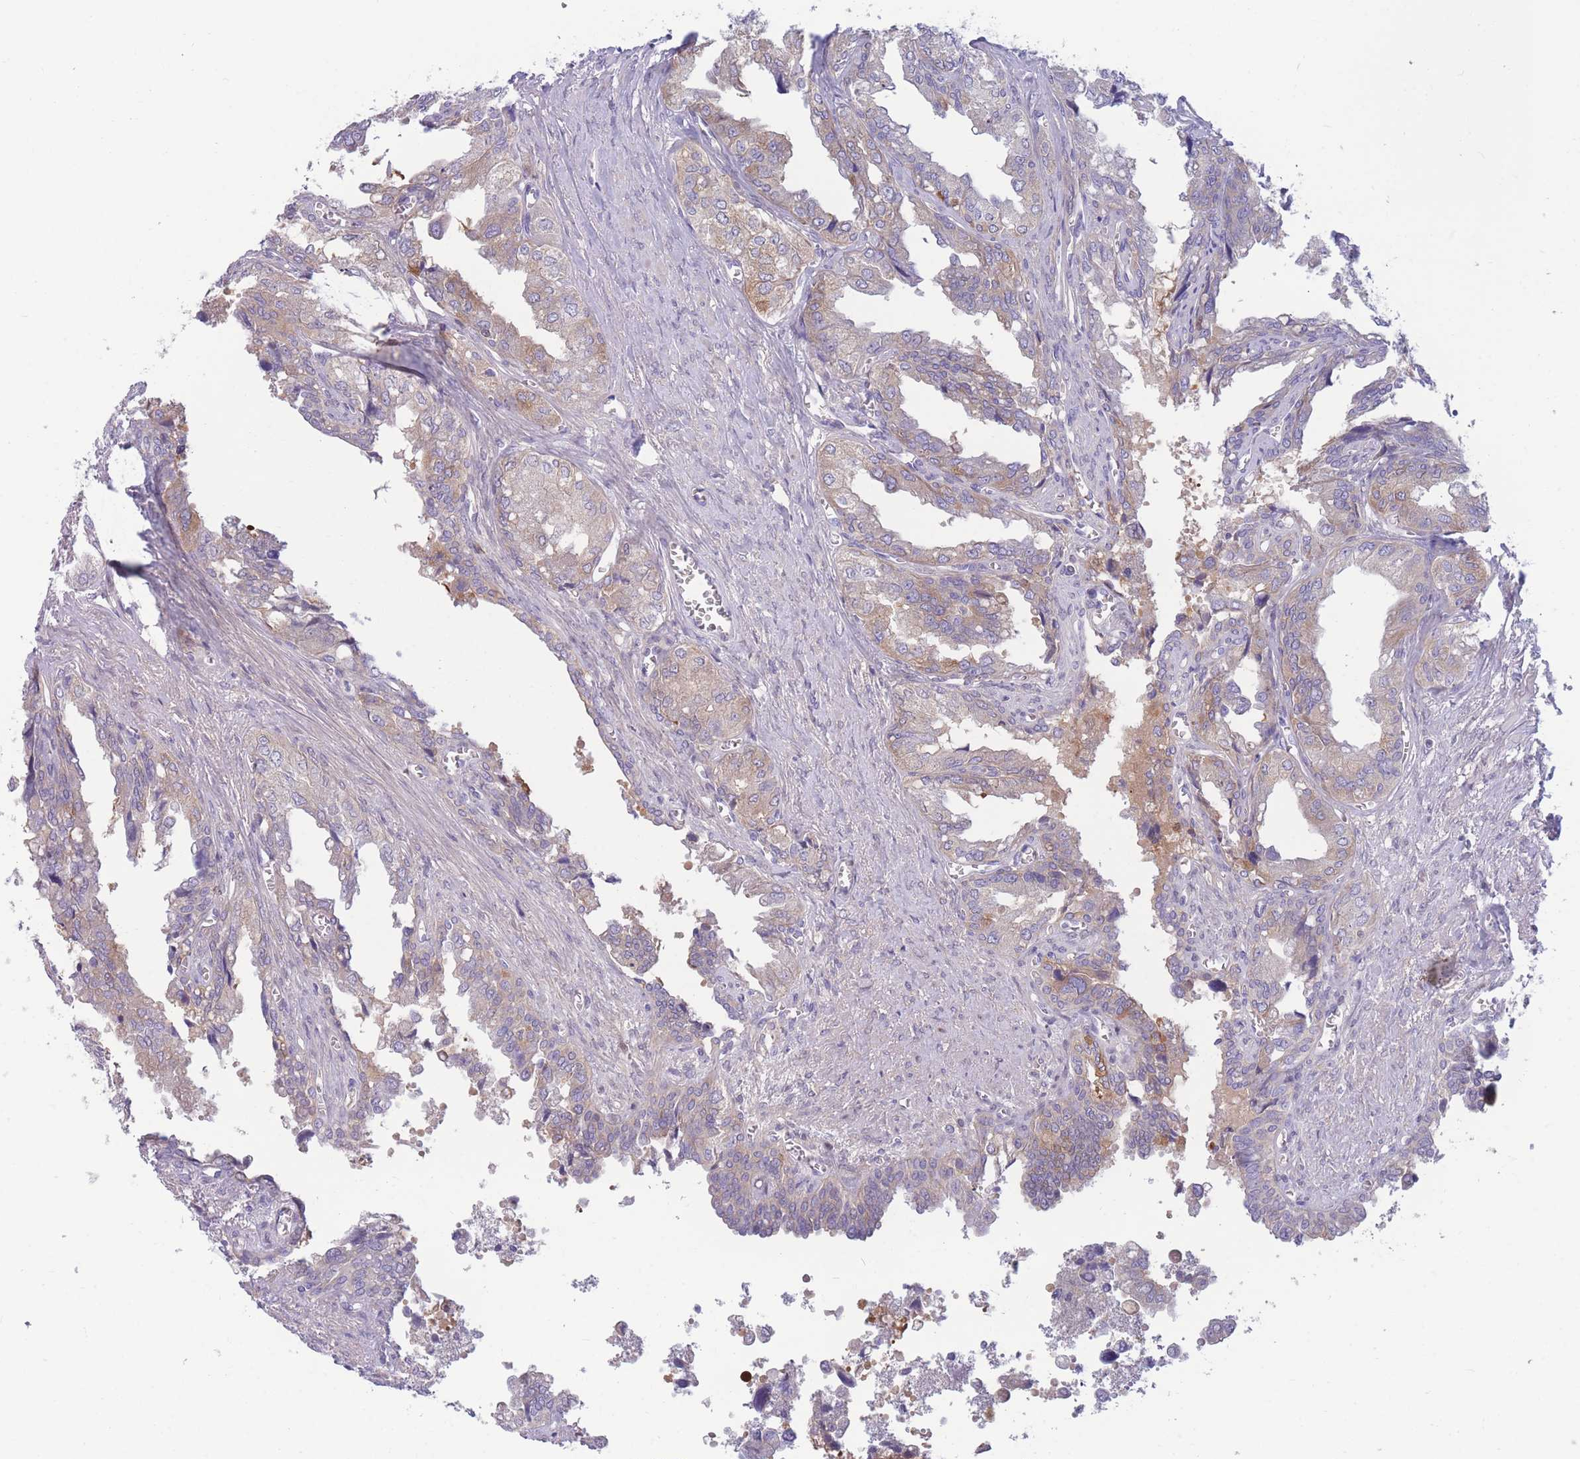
{"staining": {"intensity": "weak", "quantity": "<25%", "location": "cytoplasmic/membranous"}, "tissue": "seminal vesicle", "cell_type": "Glandular cells", "image_type": "normal", "snomed": [{"axis": "morphology", "description": "Normal tissue, NOS"}, {"axis": "topography", "description": "Seminal veicle"}], "caption": "A micrograph of human seminal vesicle is negative for staining in glandular cells.", "gene": "PDE4A", "patient": {"sex": "male", "age": 67}}